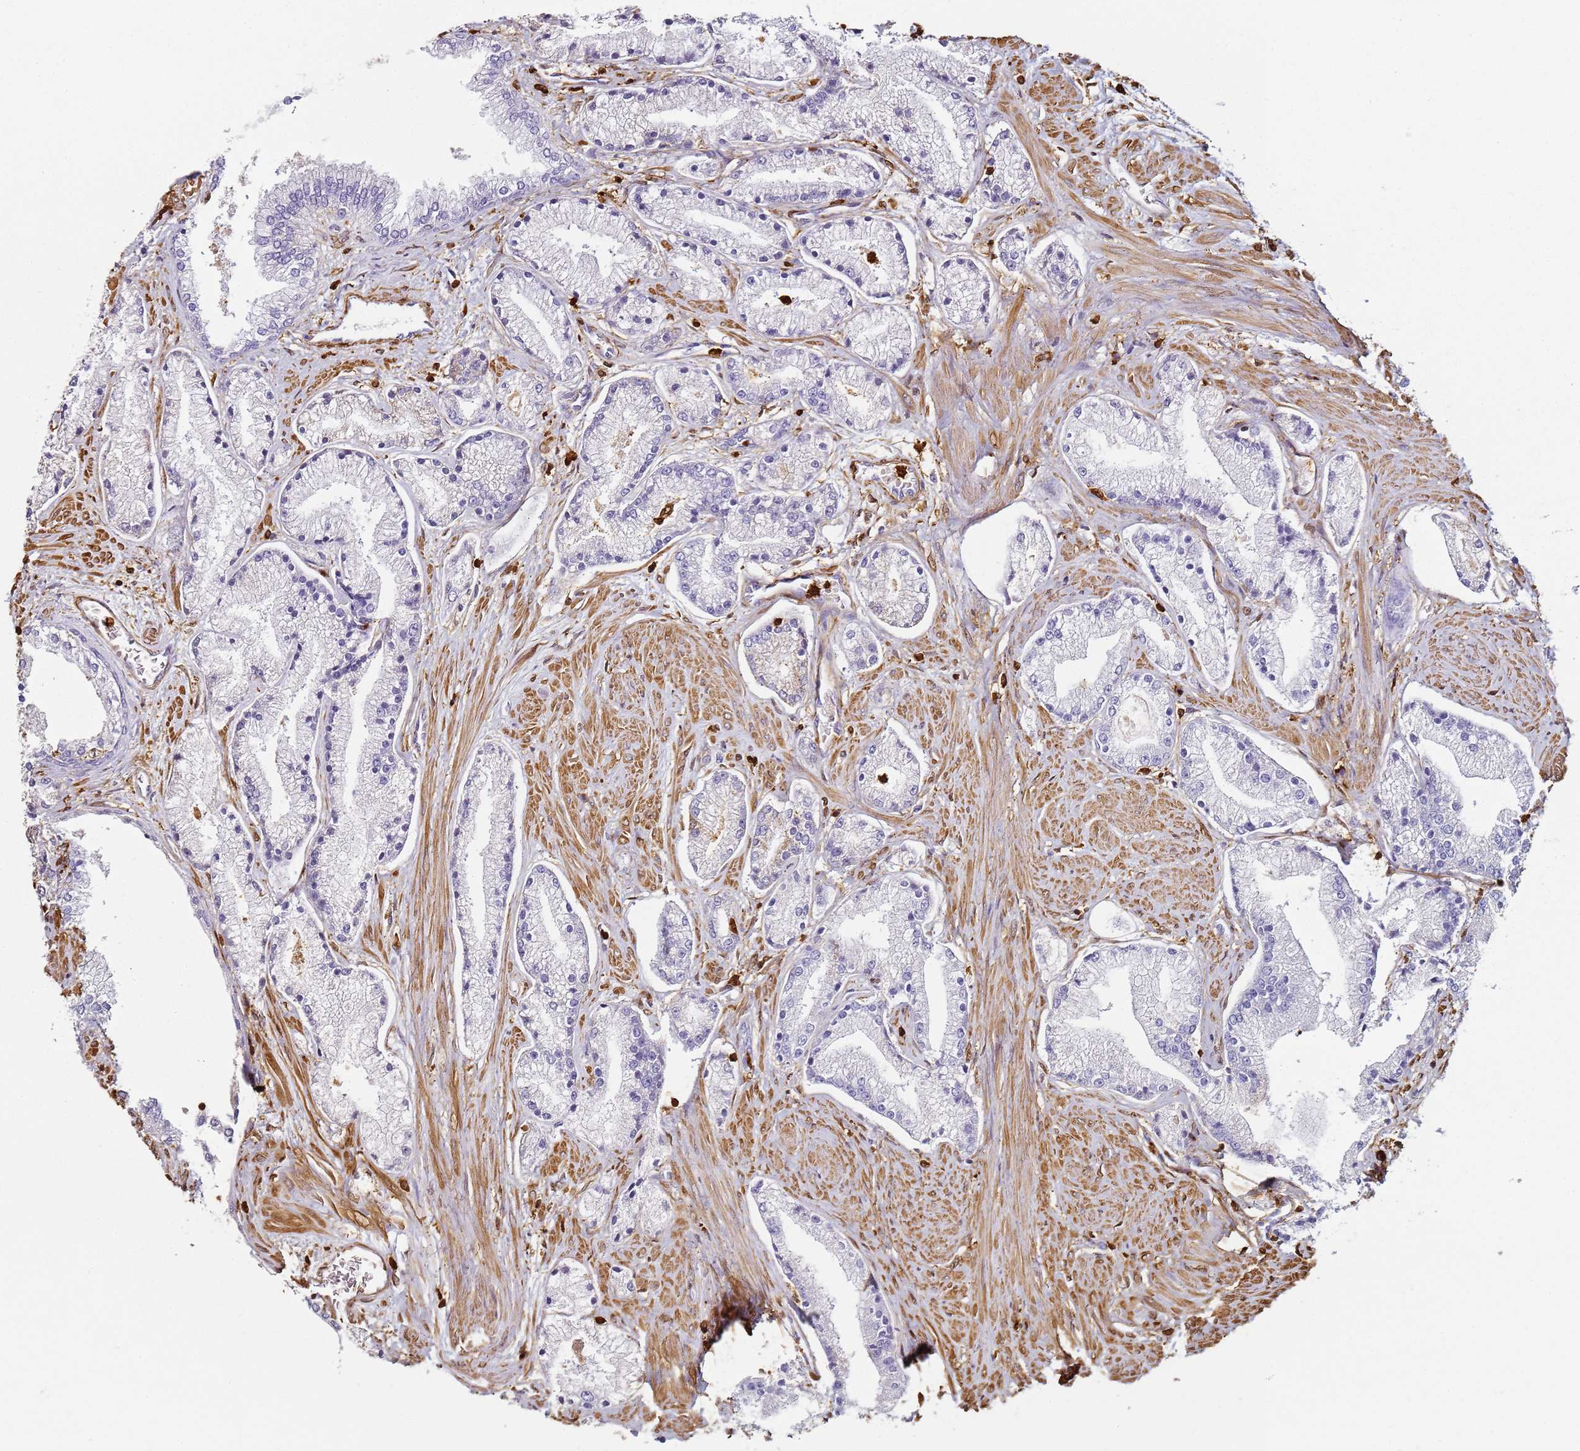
{"staining": {"intensity": "negative", "quantity": "none", "location": "none"}, "tissue": "prostate cancer", "cell_type": "Tumor cells", "image_type": "cancer", "snomed": [{"axis": "morphology", "description": "Adenocarcinoma, High grade"}, {"axis": "topography", "description": "Prostate"}], "caption": "DAB (3,3'-diaminobenzidine) immunohistochemical staining of human high-grade adenocarcinoma (prostate) demonstrates no significant positivity in tumor cells. (Brightfield microscopy of DAB (3,3'-diaminobenzidine) IHC at high magnification).", "gene": "S100A4", "patient": {"sex": "male", "age": 67}}